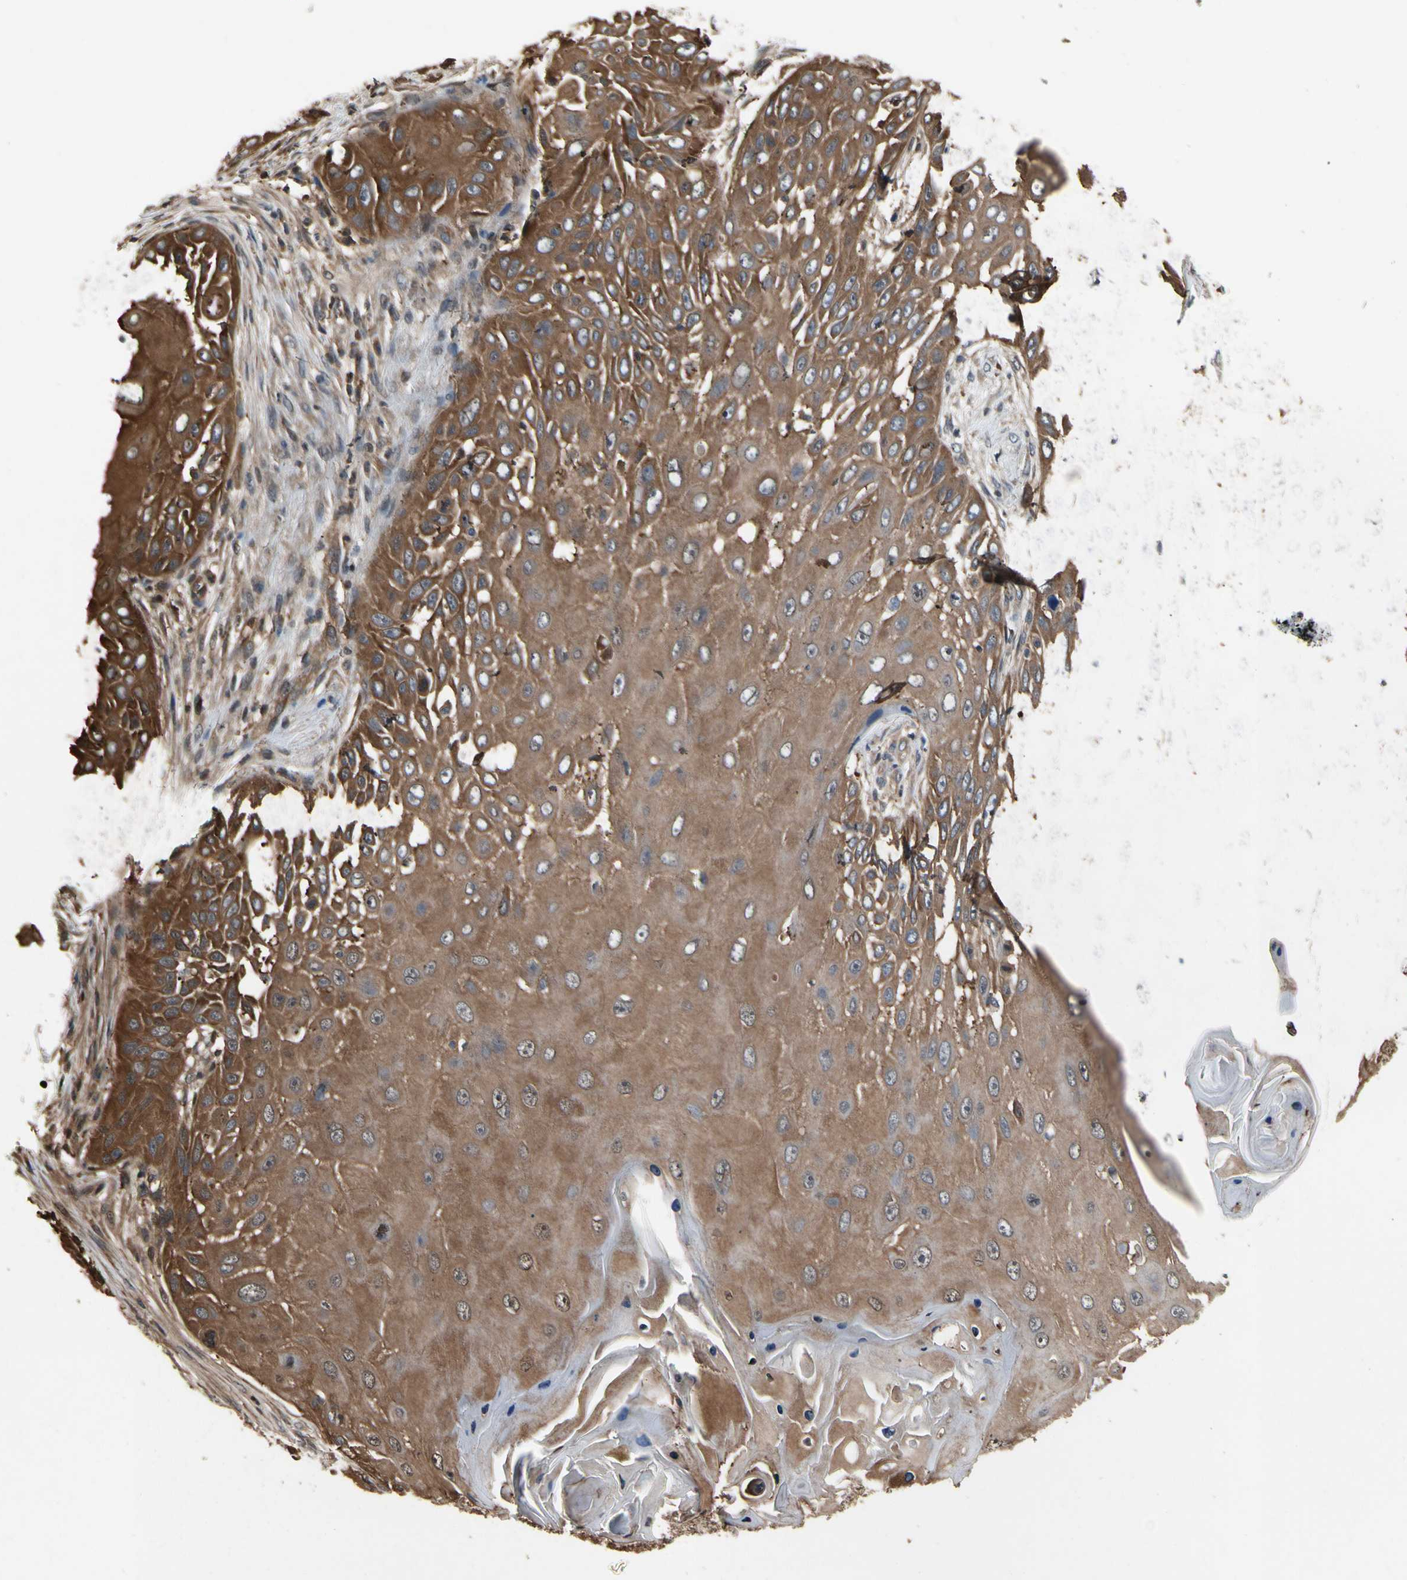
{"staining": {"intensity": "moderate", "quantity": ">75%", "location": "cytoplasmic/membranous"}, "tissue": "skin cancer", "cell_type": "Tumor cells", "image_type": "cancer", "snomed": [{"axis": "morphology", "description": "Squamous cell carcinoma, NOS"}, {"axis": "topography", "description": "Skin"}], "caption": "This image demonstrates immunohistochemistry staining of human squamous cell carcinoma (skin), with medium moderate cytoplasmic/membranous expression in about >75% of tumor cells.", "gene": "YWHAQ", "patient": {"sex": "female", "age": 44}}